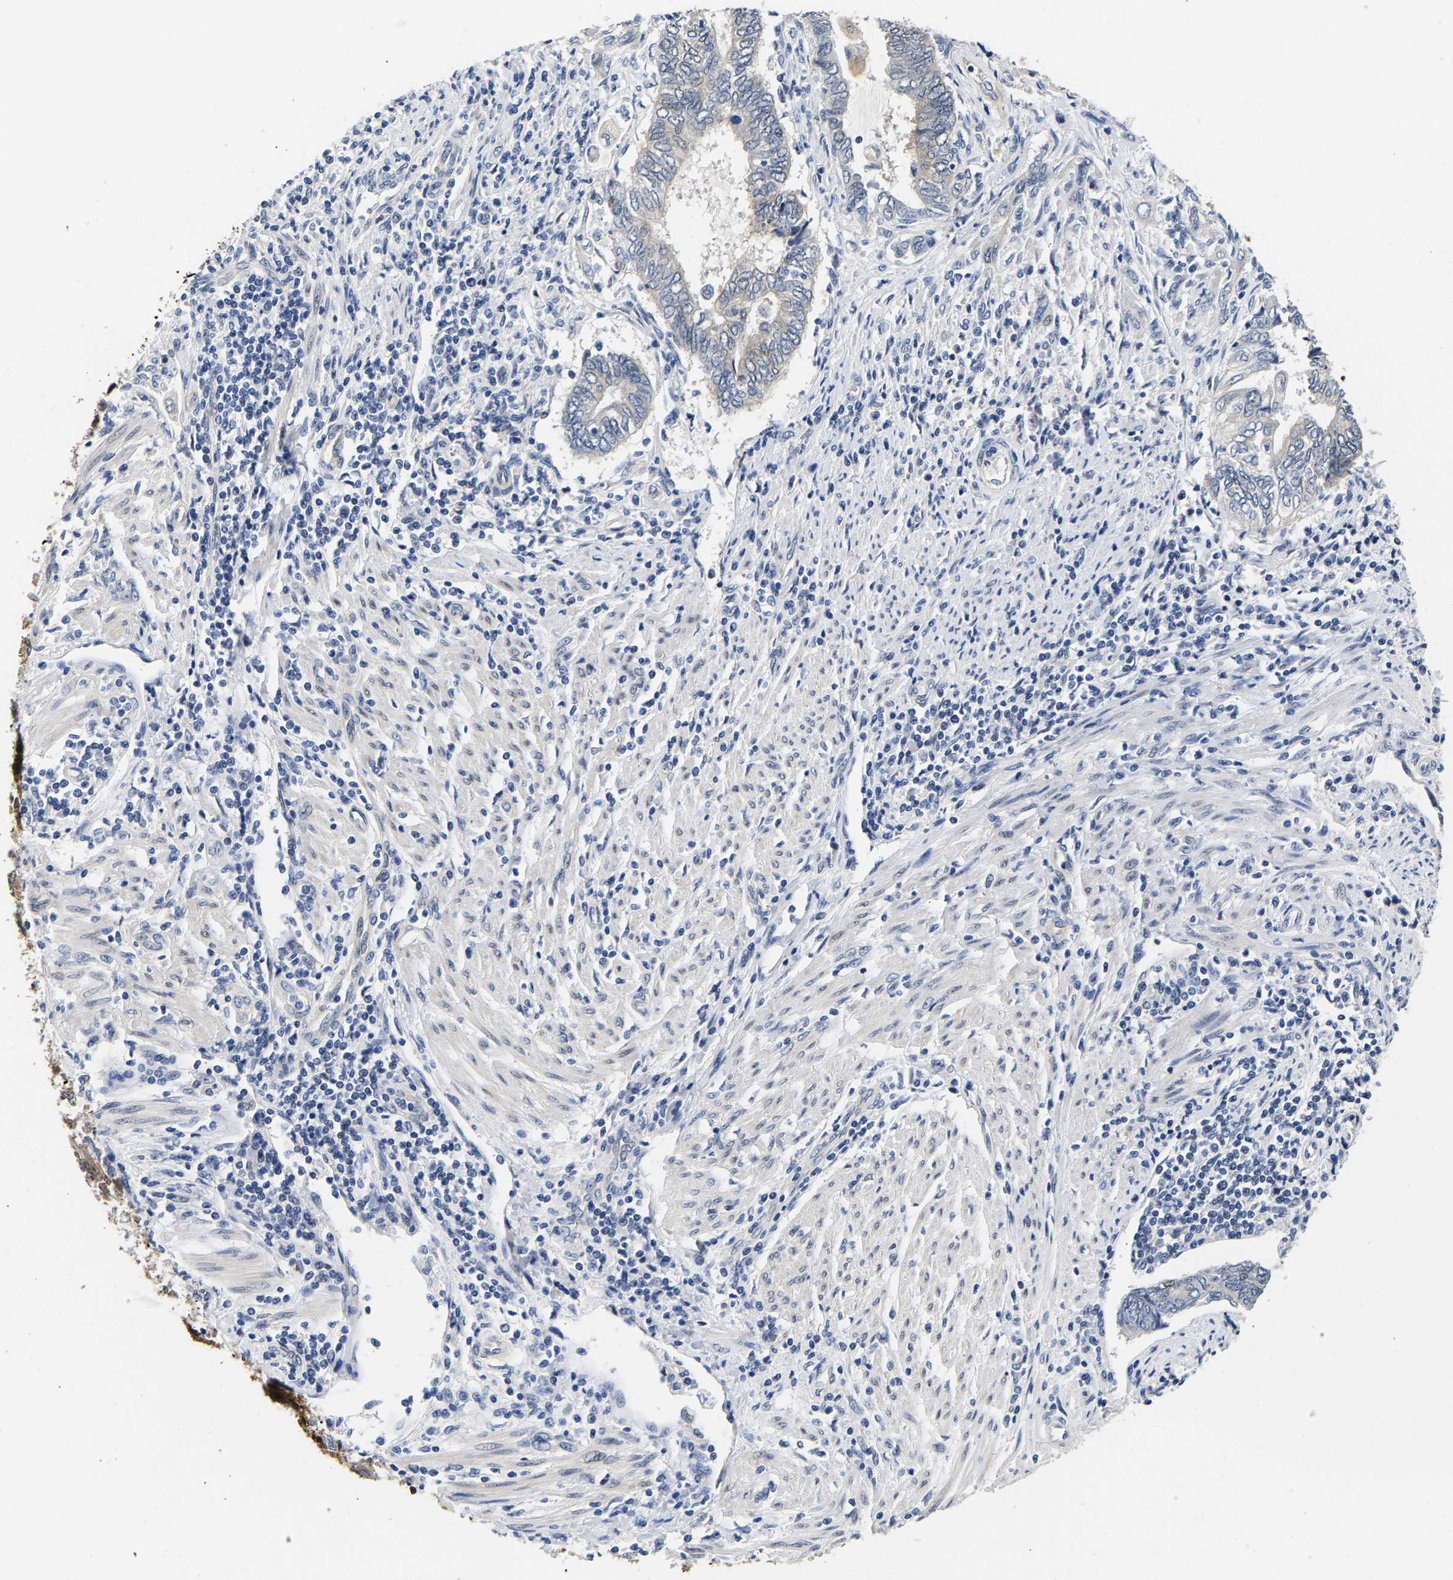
{"staining": {"intensity": "negative", "quantity": "none", "location": "none"}, "tissue": "endometrial cancer", "cell_type": "Tumor cells", "image_type": "cancer", "snomed": [{"axis": "morphology", "description": "Adenocarcinoma, NOS"}, {"axis": "topography", "description": "Uterus"}, {"axis": "topography", "description": "Endometrium"}], "caption": "This photomicrograph is of endometrial adenocarcinoma stained with immunohistochemistry to label a protein in brown with the nuclei are counter-stained blue. There is no expression in tumor cells.", "gene": "CCDC6", "patient": {"sex": "female", "age": 70}}